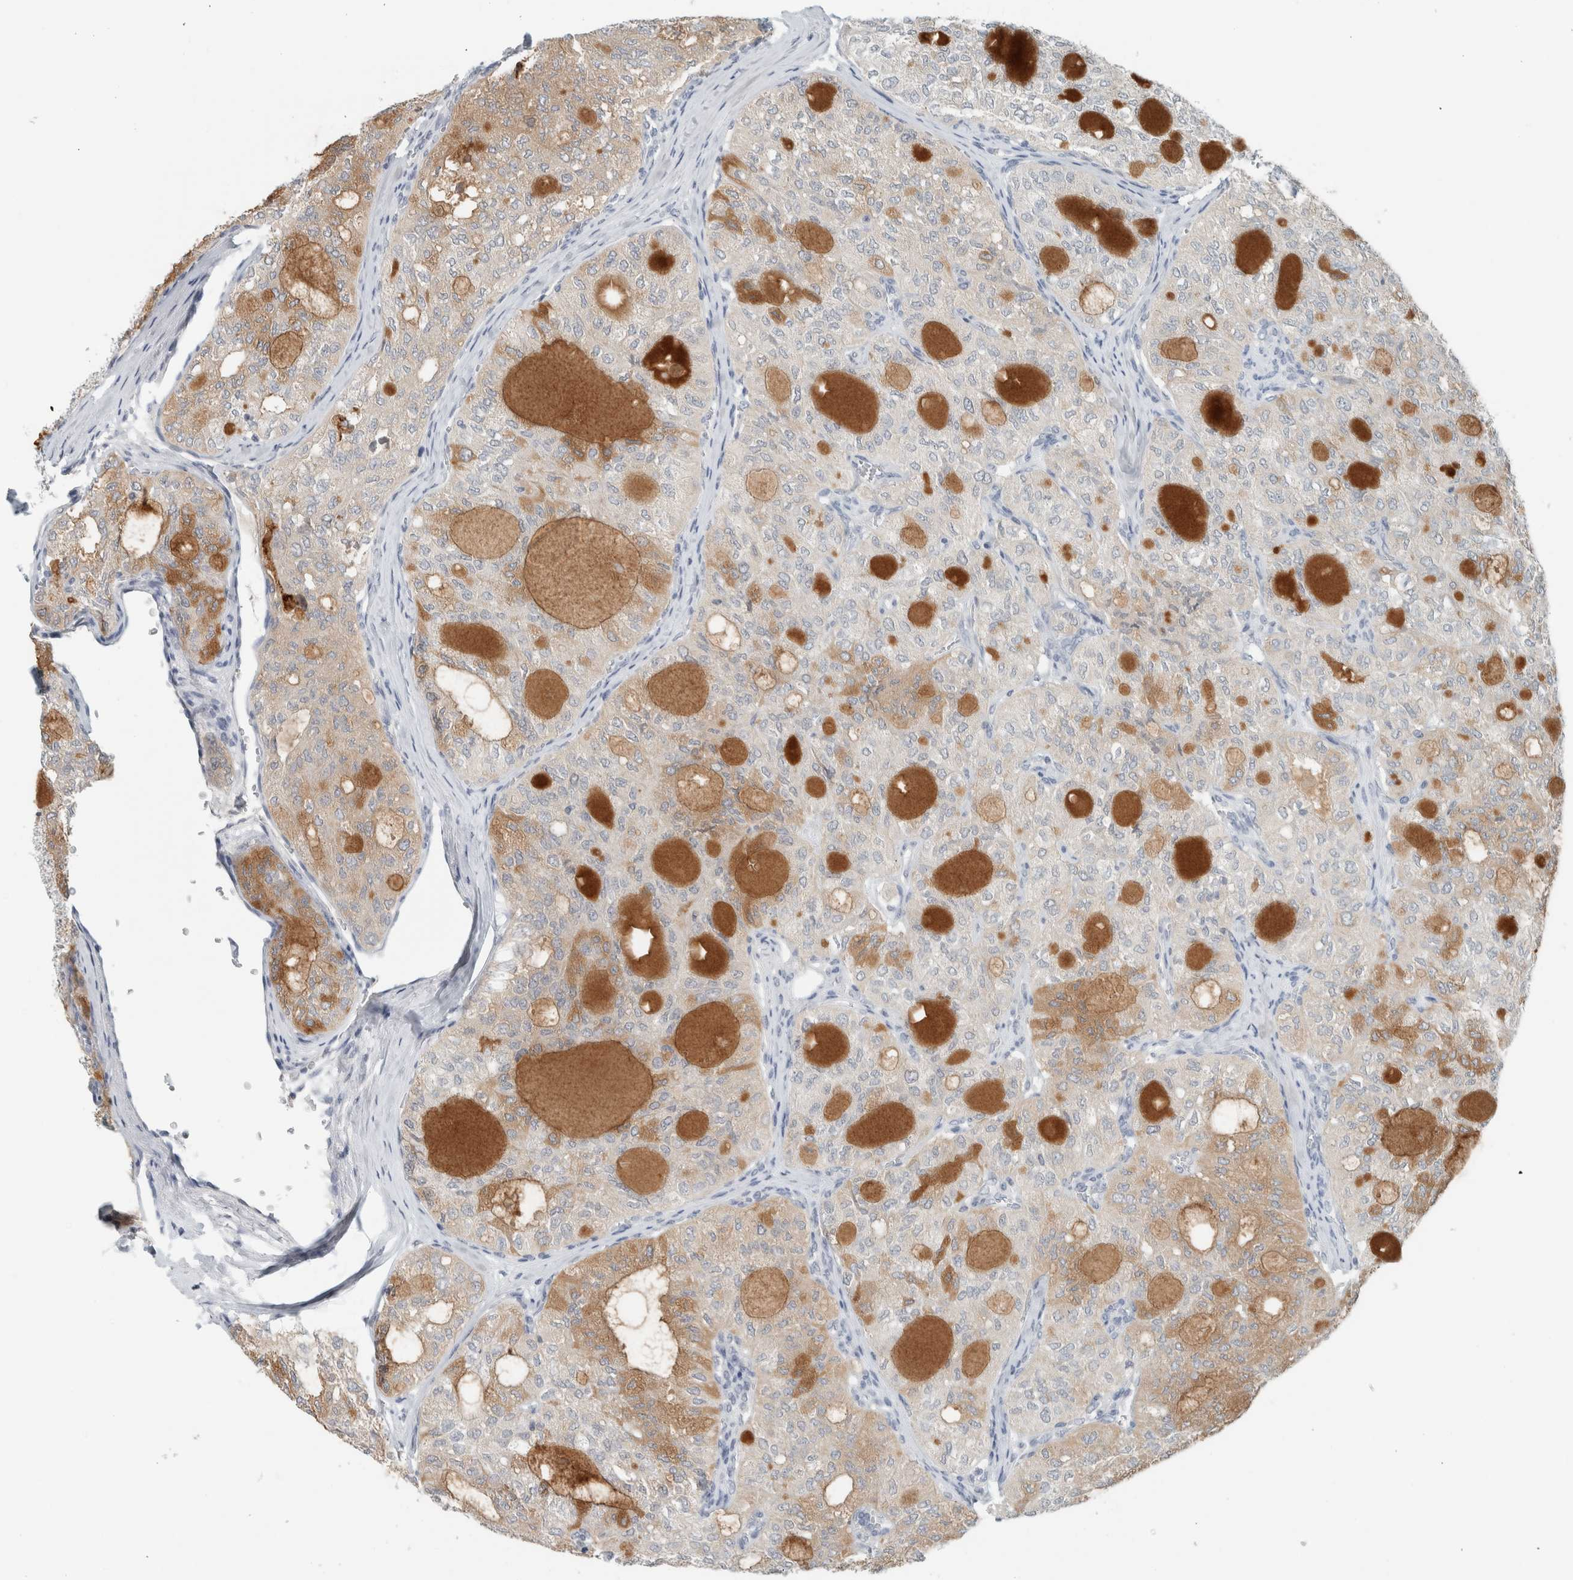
{"staining": {"intensity": "weak", "quantity": "<25%", "location": "cytoplasmic/membranous"}, "tissue": "thyroid cancer", "cell_type": "Tumor cells", "image_type": "cancer", "snomed": [{"axis": "morphology", "description": "Follicular adenoma carcinoma, NOS"}, {"axis": "topography", "description": "Thyroid gland"}], "caption": "Tumor cells are negative for protein expression in human follicular adenoma carcinoma (thyroid).", "gene": "TRIT1", "patient": {"sex": "male", "age": 75}}